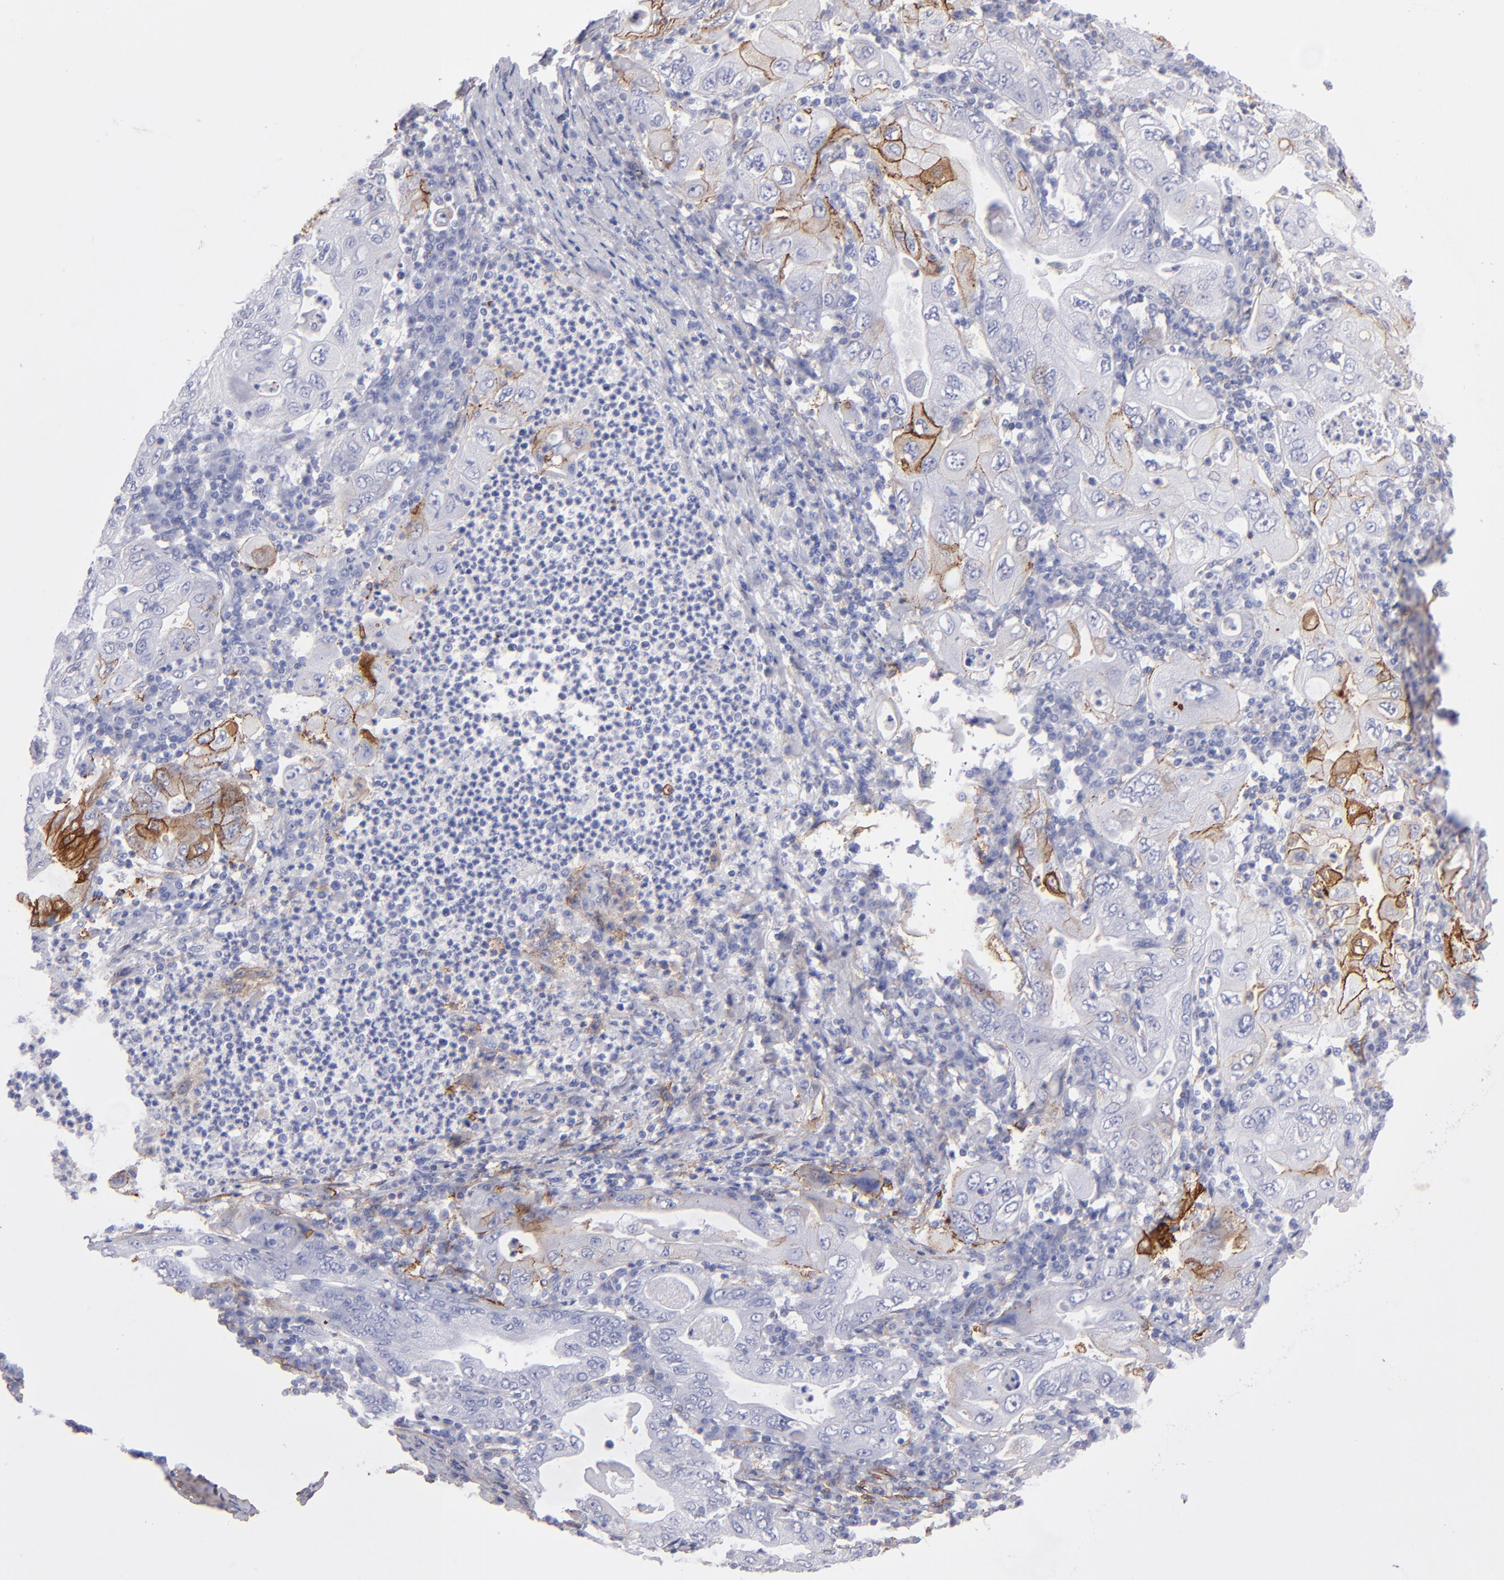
{"staining": {"intensity": "weak", "quantity": "<25%", "location": "cytoplasmic/membranous"}, "tissue": "stomach cancer", "cell_type": "Tumor cells", "image_type": "cancer", "snomed": [{"axis": "morphology", "description": "Normal tissue, NOS"}, {"axis": "morphology", "description": "Adenocarcinoma, NOS"}, {"axis": "topography", "description": "Esophagus"}, {"axis": "topography", "description": "Stomach, upper"}, {"axis": "topography", "description": "Peripheral nerve tissue"}], "caption": "IHC photomicrograph of human stomach cancer stained for a protein (brown), which reveals no staining in tumor cells.", "gene": "AHNAK2", "patient": {"sex": "male", "age": 62}}